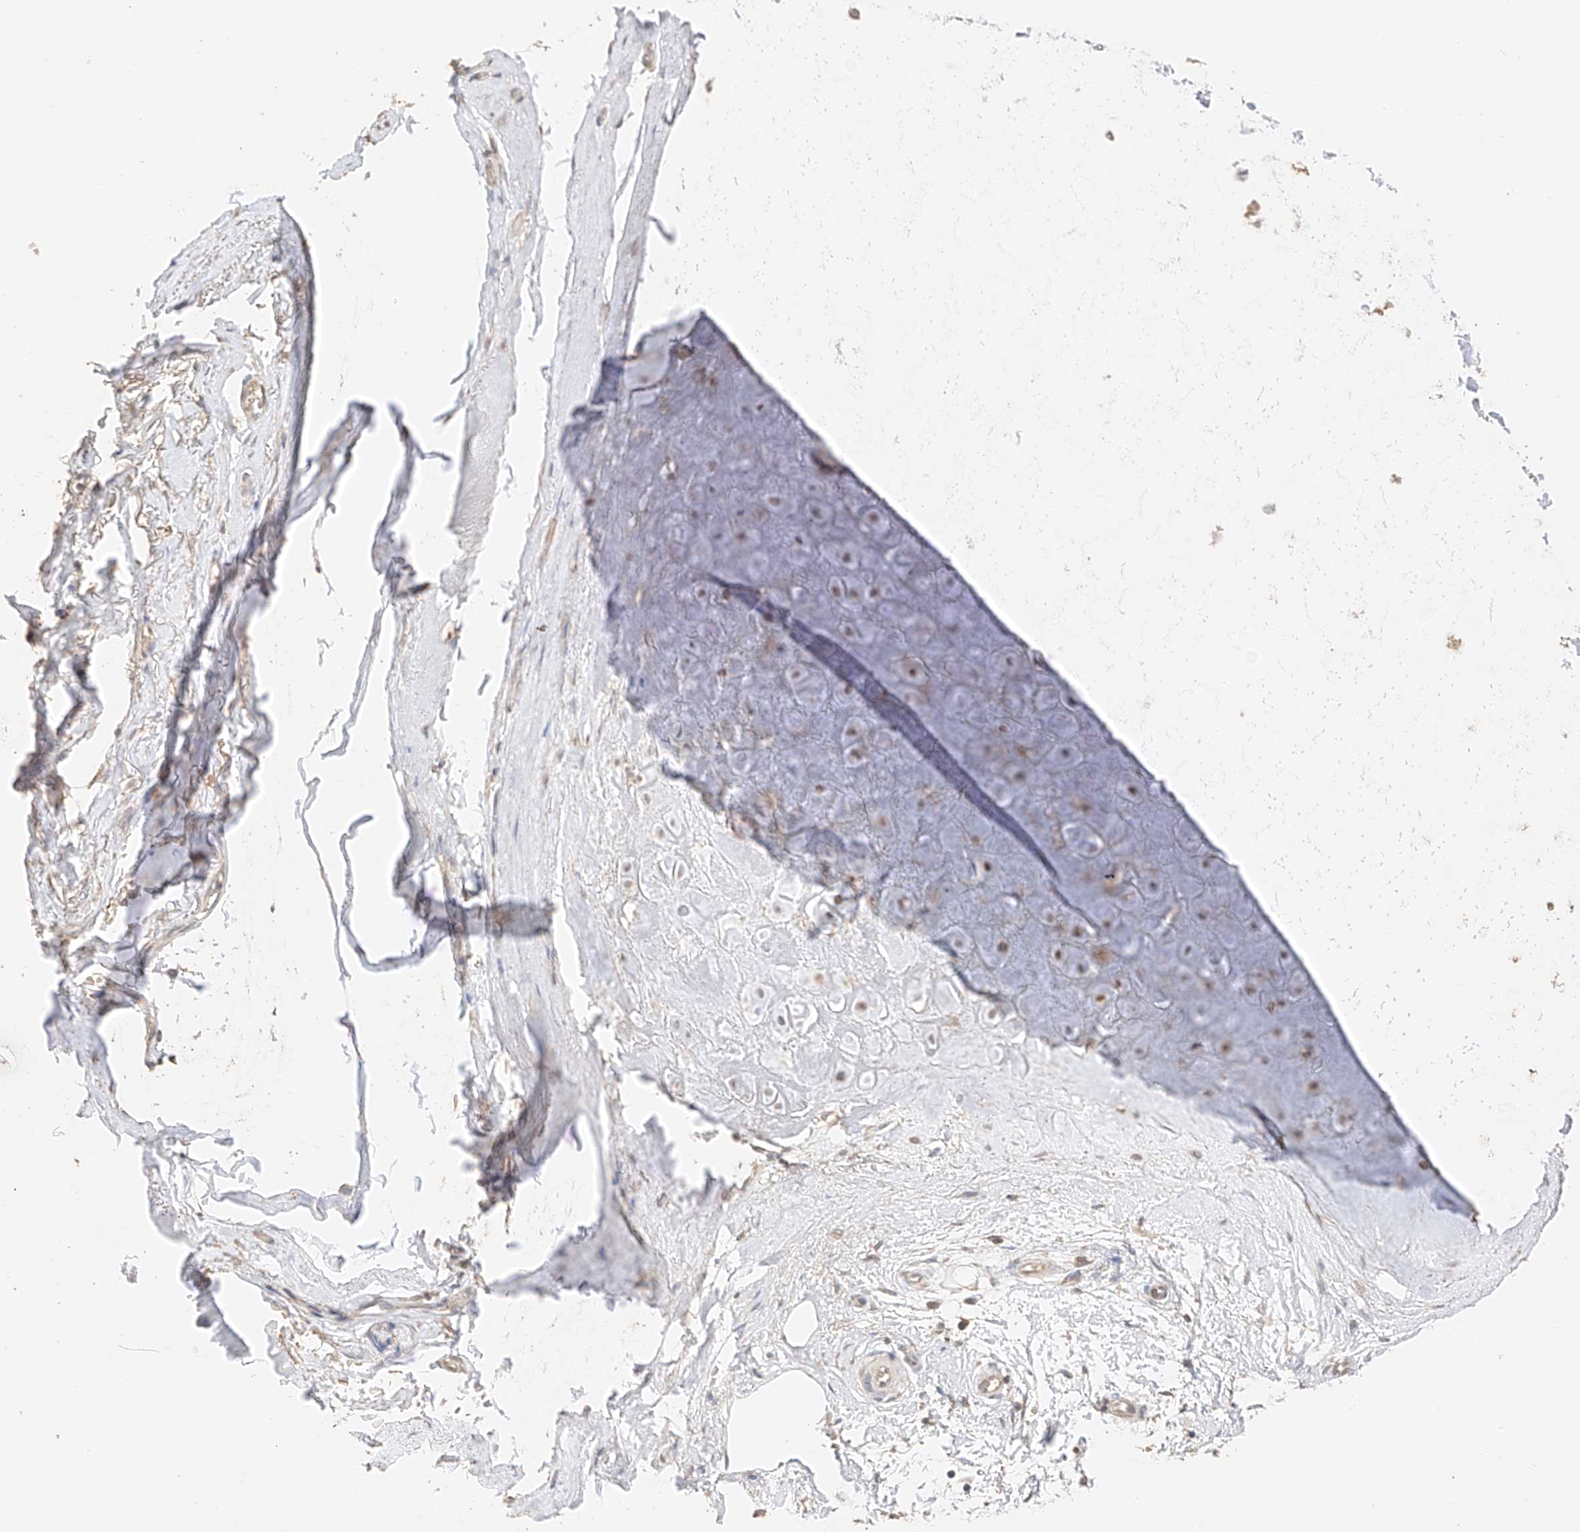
{"staining": {"intensity": "negative", "quantity": "none", "location": "none"}, "tissue": "adipose tissue", "cell_type": "Adipocytes", "image_type": "normal", "snomed": [{"axis": "morphology", "description": "Normal tissue, NOS"}, {"axis": "morphology", "description": "Basal cell carcinoma"}, {"axis": "topography", "description": "Skin"}], "caption": "Immunohistochemical staining of normal adipose tissue shows no significant expression in adipocytes.", "gene": "IL22RA2", "patient": {"sex": "female", "age": 89}}